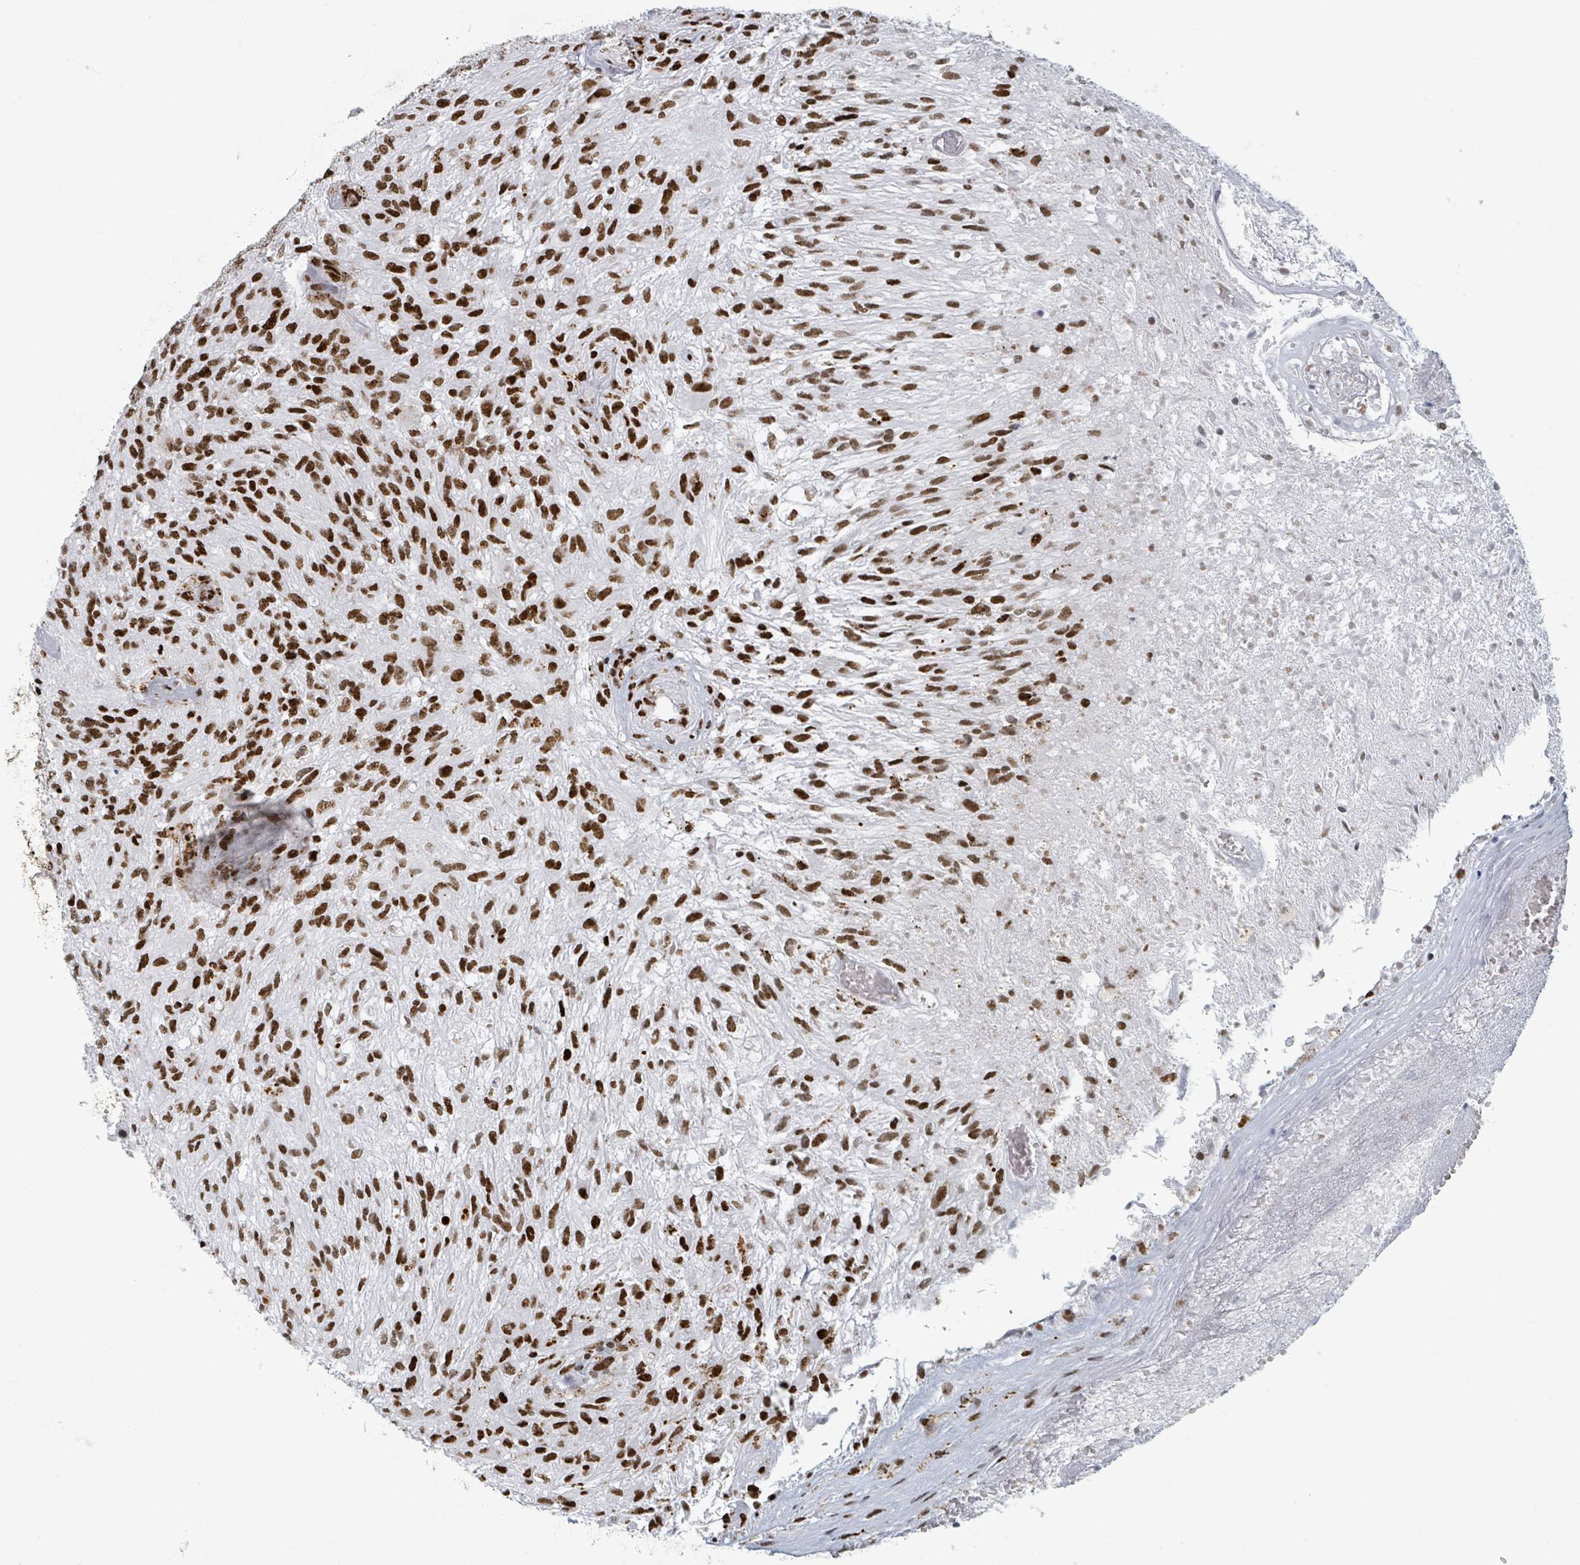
{"staining": {"intensity": "strong", "quantity": ">75%", "location": "nuclear"}, "tissue": "glioma", "cell_type": "Tumor cells", "image_type": "cancer", "snomed": [{"axis": "morphology", "description": "Glioma, malignant, High grade"}, {"axis": "topography", "description": "Brain"}], "caption": "Immunohistochemistry (IHC) (DAB (3,3'-diaminobenzidine)) staining of human high-grade glioma (malignant) exhibits strong nuclear protein positivity in about >75% of tumor cells.", "gene": "DHX16", "patient": {"sex": "male", "age": 56}}